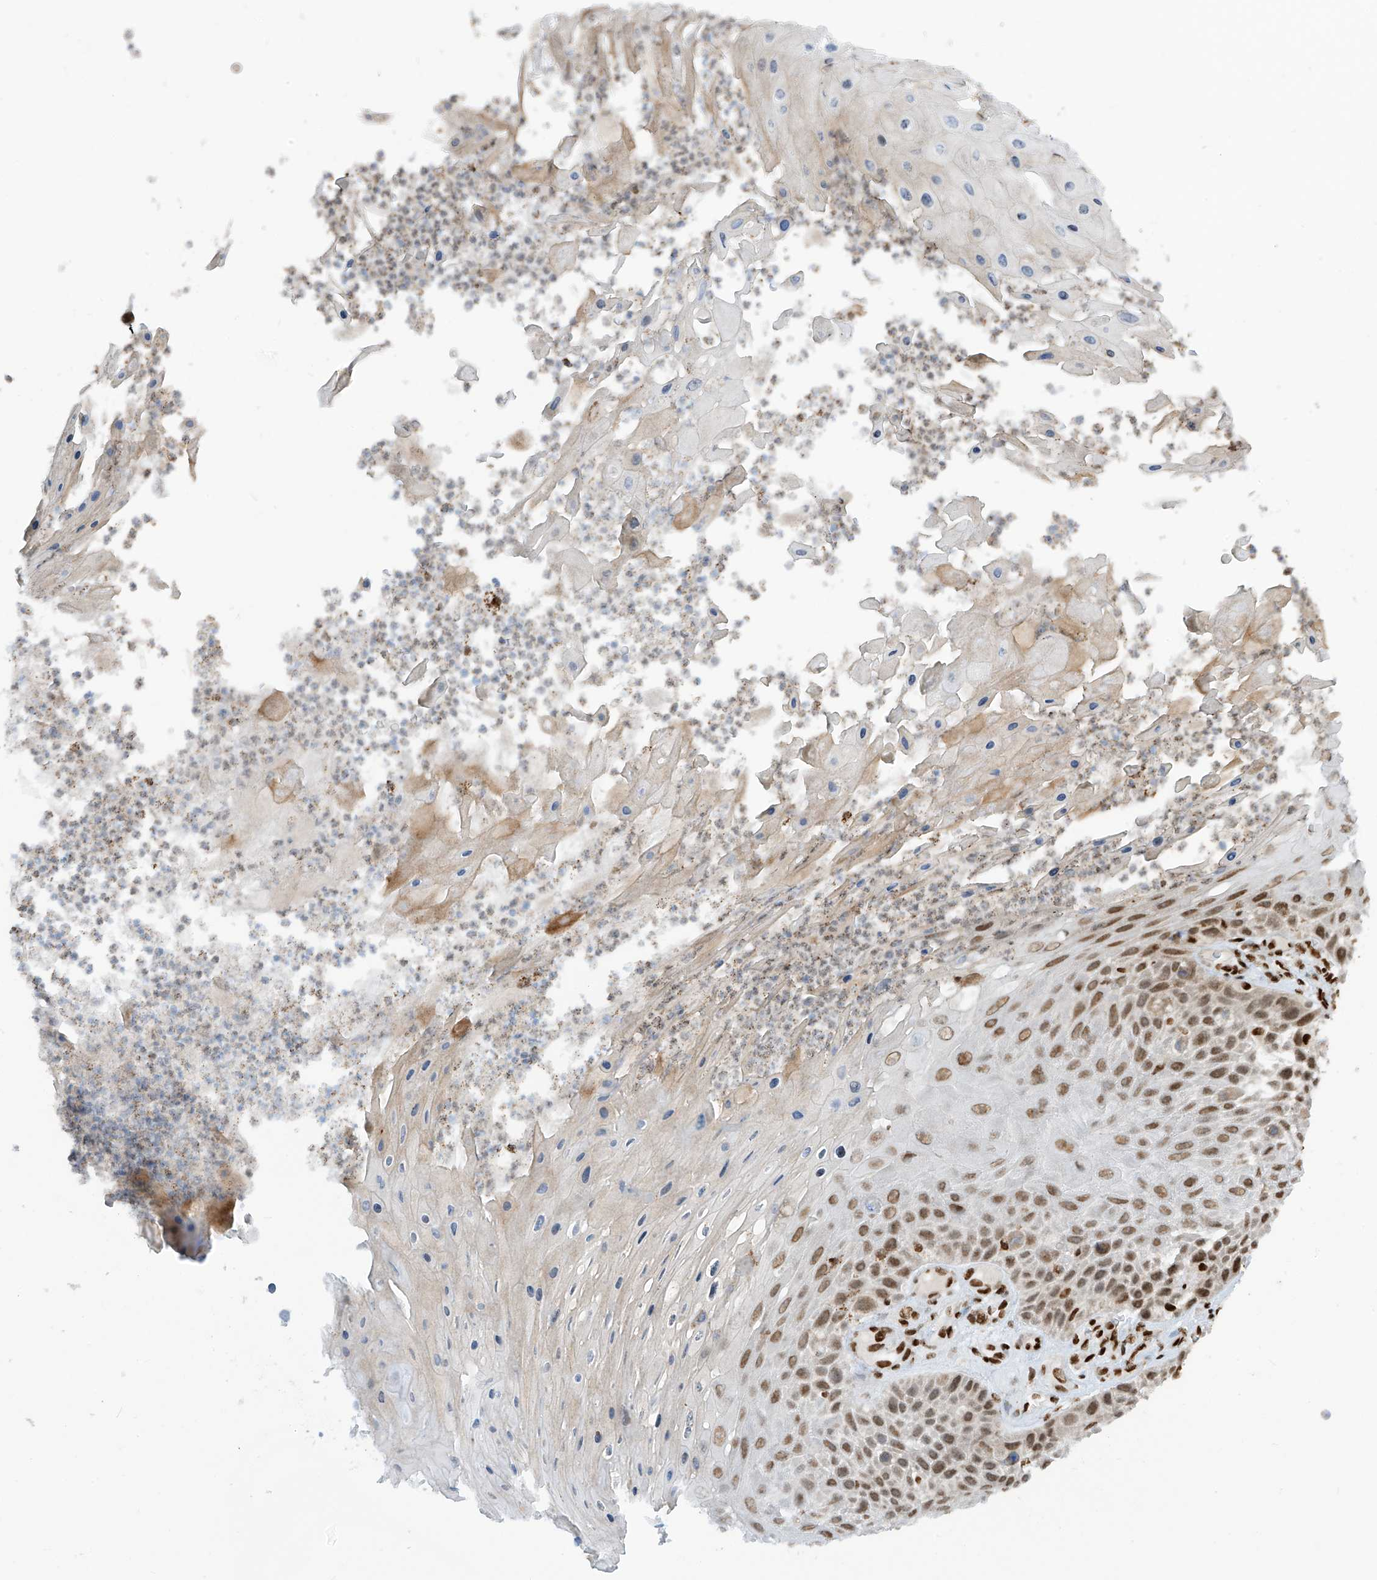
{"staining": {"intensity": "moderate", "quantity": "<25%", "location": "nuclear"}, "tissue": "skin cancer", "cell_type": "Tumor cells", "image_type": "cancer", "snomed": [{"axis": "morphology", "description": "Squamous cell carcinoma, NOS"}, {"axis": "topography", "description": "Skin"}], "caption": "Skin squamous cell carcinoma was stained to show a protein in brown. There is low levels of moderate nuclear positivity in about <25% of tumor cells.", "gene": "PM20D2", "patient": {"sex": "female", "age": 88}}